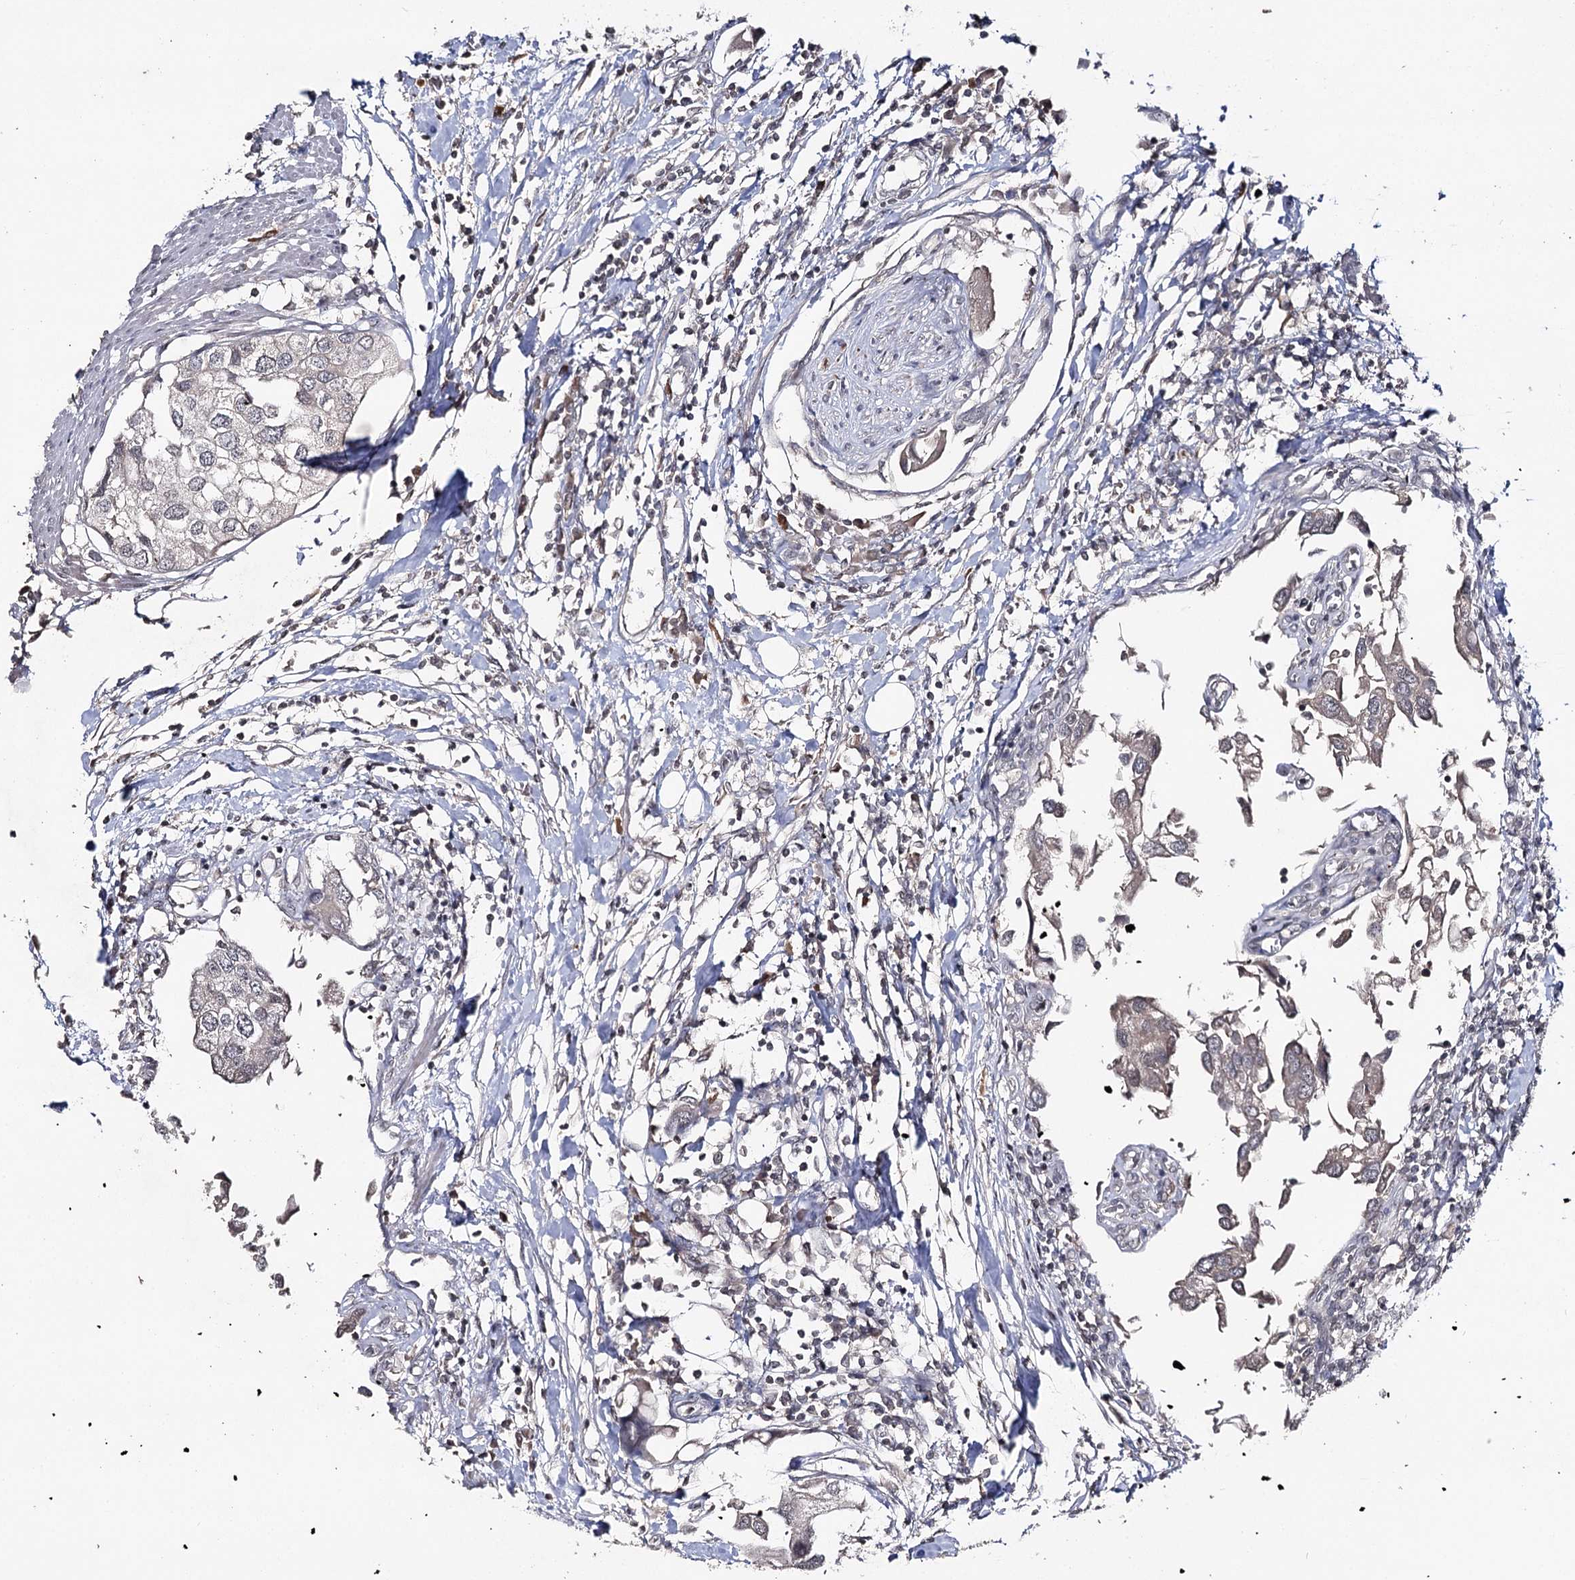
{"staining": {"intensity": "negative", "quantity": "none", "location": "none"}, "tissue": "urothelial cancer", "cell_type": "Tumor cells", "image_type": "cancer", "snomed": [{"axis": "morphology", "description": "Urothelial carcinoma, High grade"}, {"axis": "topography", "description": "Urinary bladder"}], "caption": "IHC histopathology image of neoplastic tissue: urothelial cancer stained with DAB (3,3'-diaminobenzidine) displays no significant protein positivity in tumor cells.", "gene": "SYNGR3", "patient": {"sex": "male", "age": 64}}